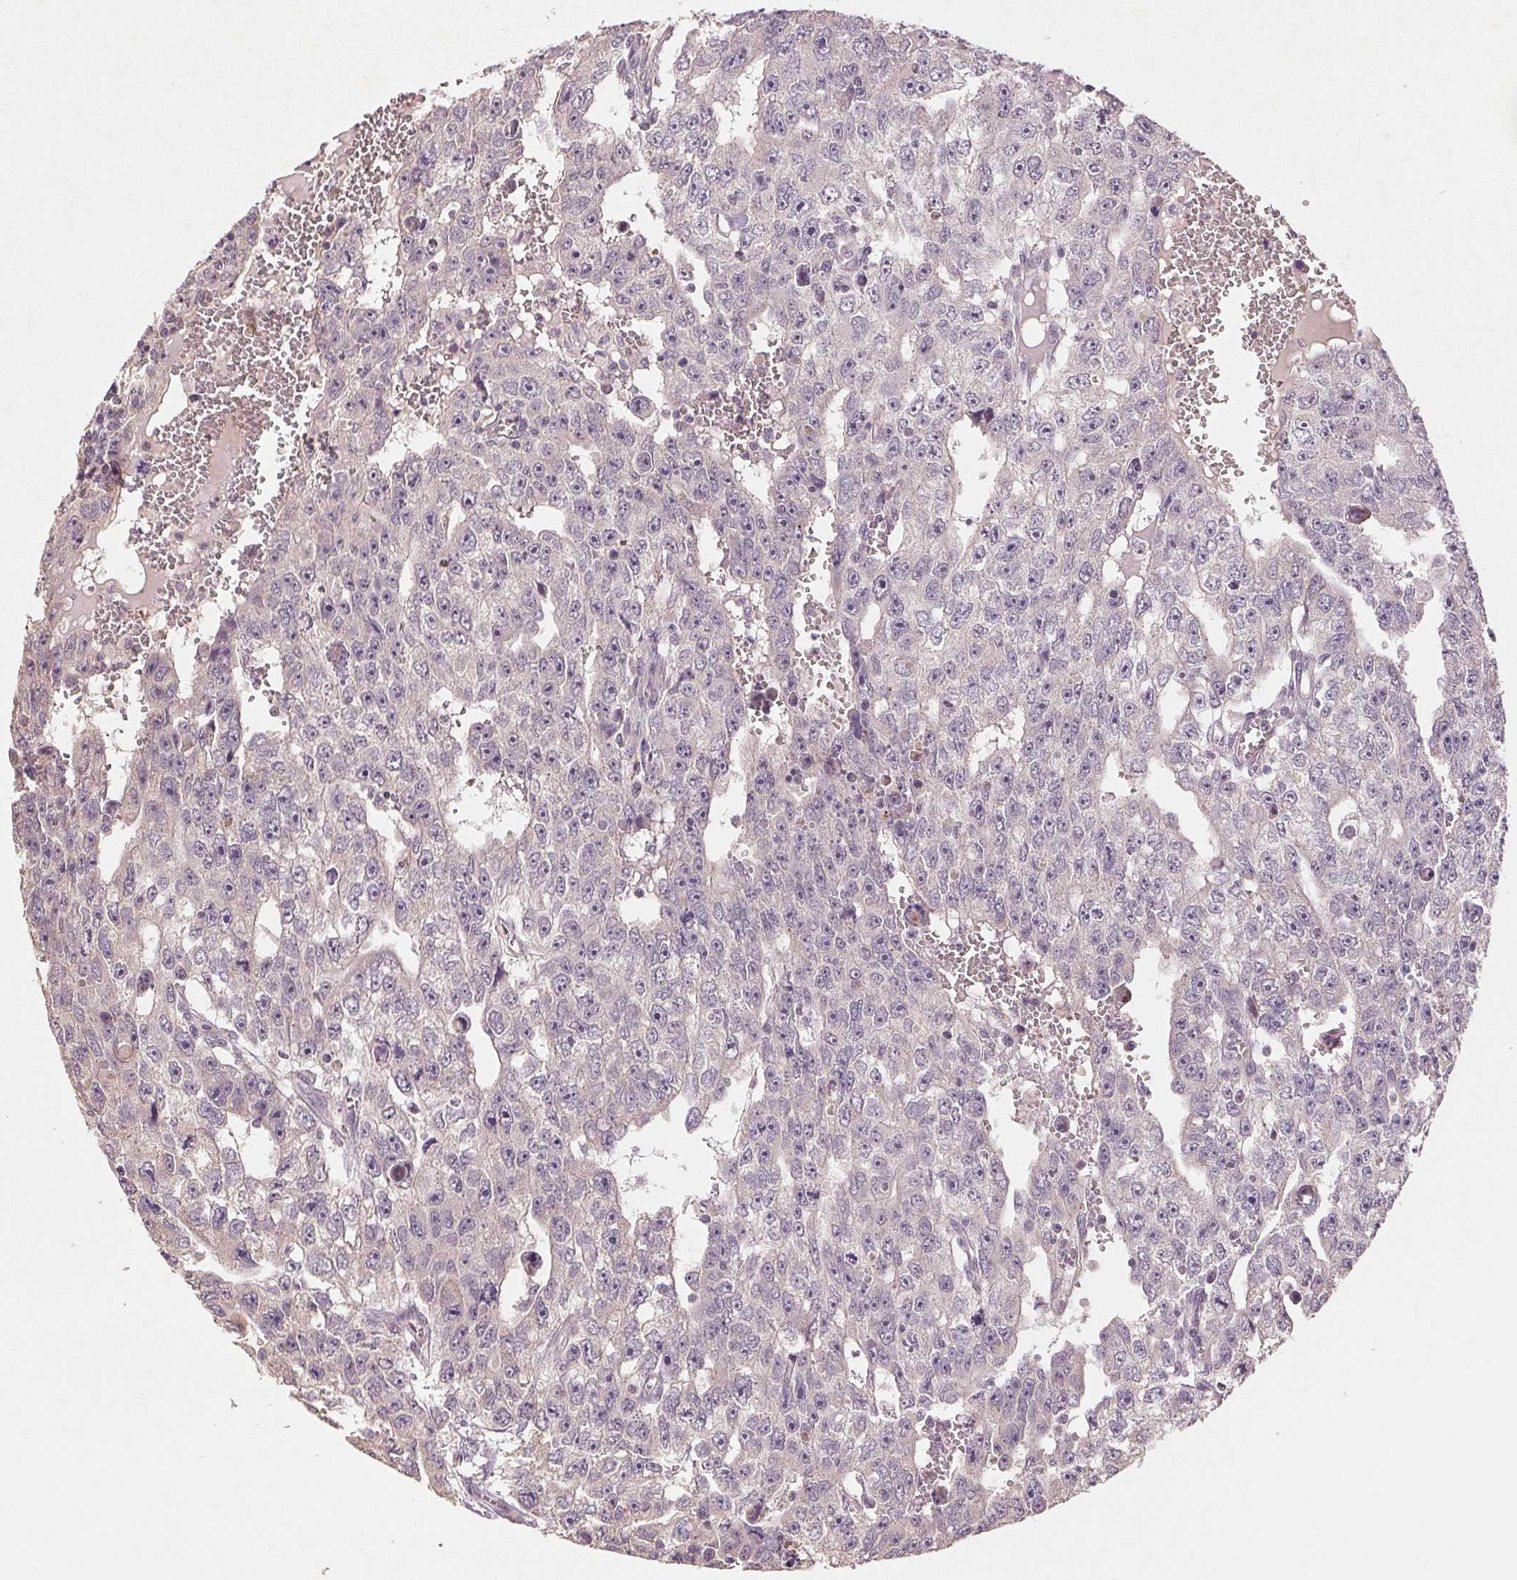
{"staining": {"intensity": "negative", "quantity": "none", "location": "none"}, "tissue": "testis cancer", "cell_type": "Tumor cells", "image_type": "cancer", "snomed": [{"axis": "morphology", "description": "Carcinoma, Embryonal, NOS"}, {"axis": "topography", "description": "Testis"}], "caption": "DAB (3,3'-diaminobenzidine) immunohistochemical staining of testis cancer (embryonal carcinoma) displays no significant expression in tumor cells.", "gene": "COX14", "patient": {"sex": "male", "age": 20}}